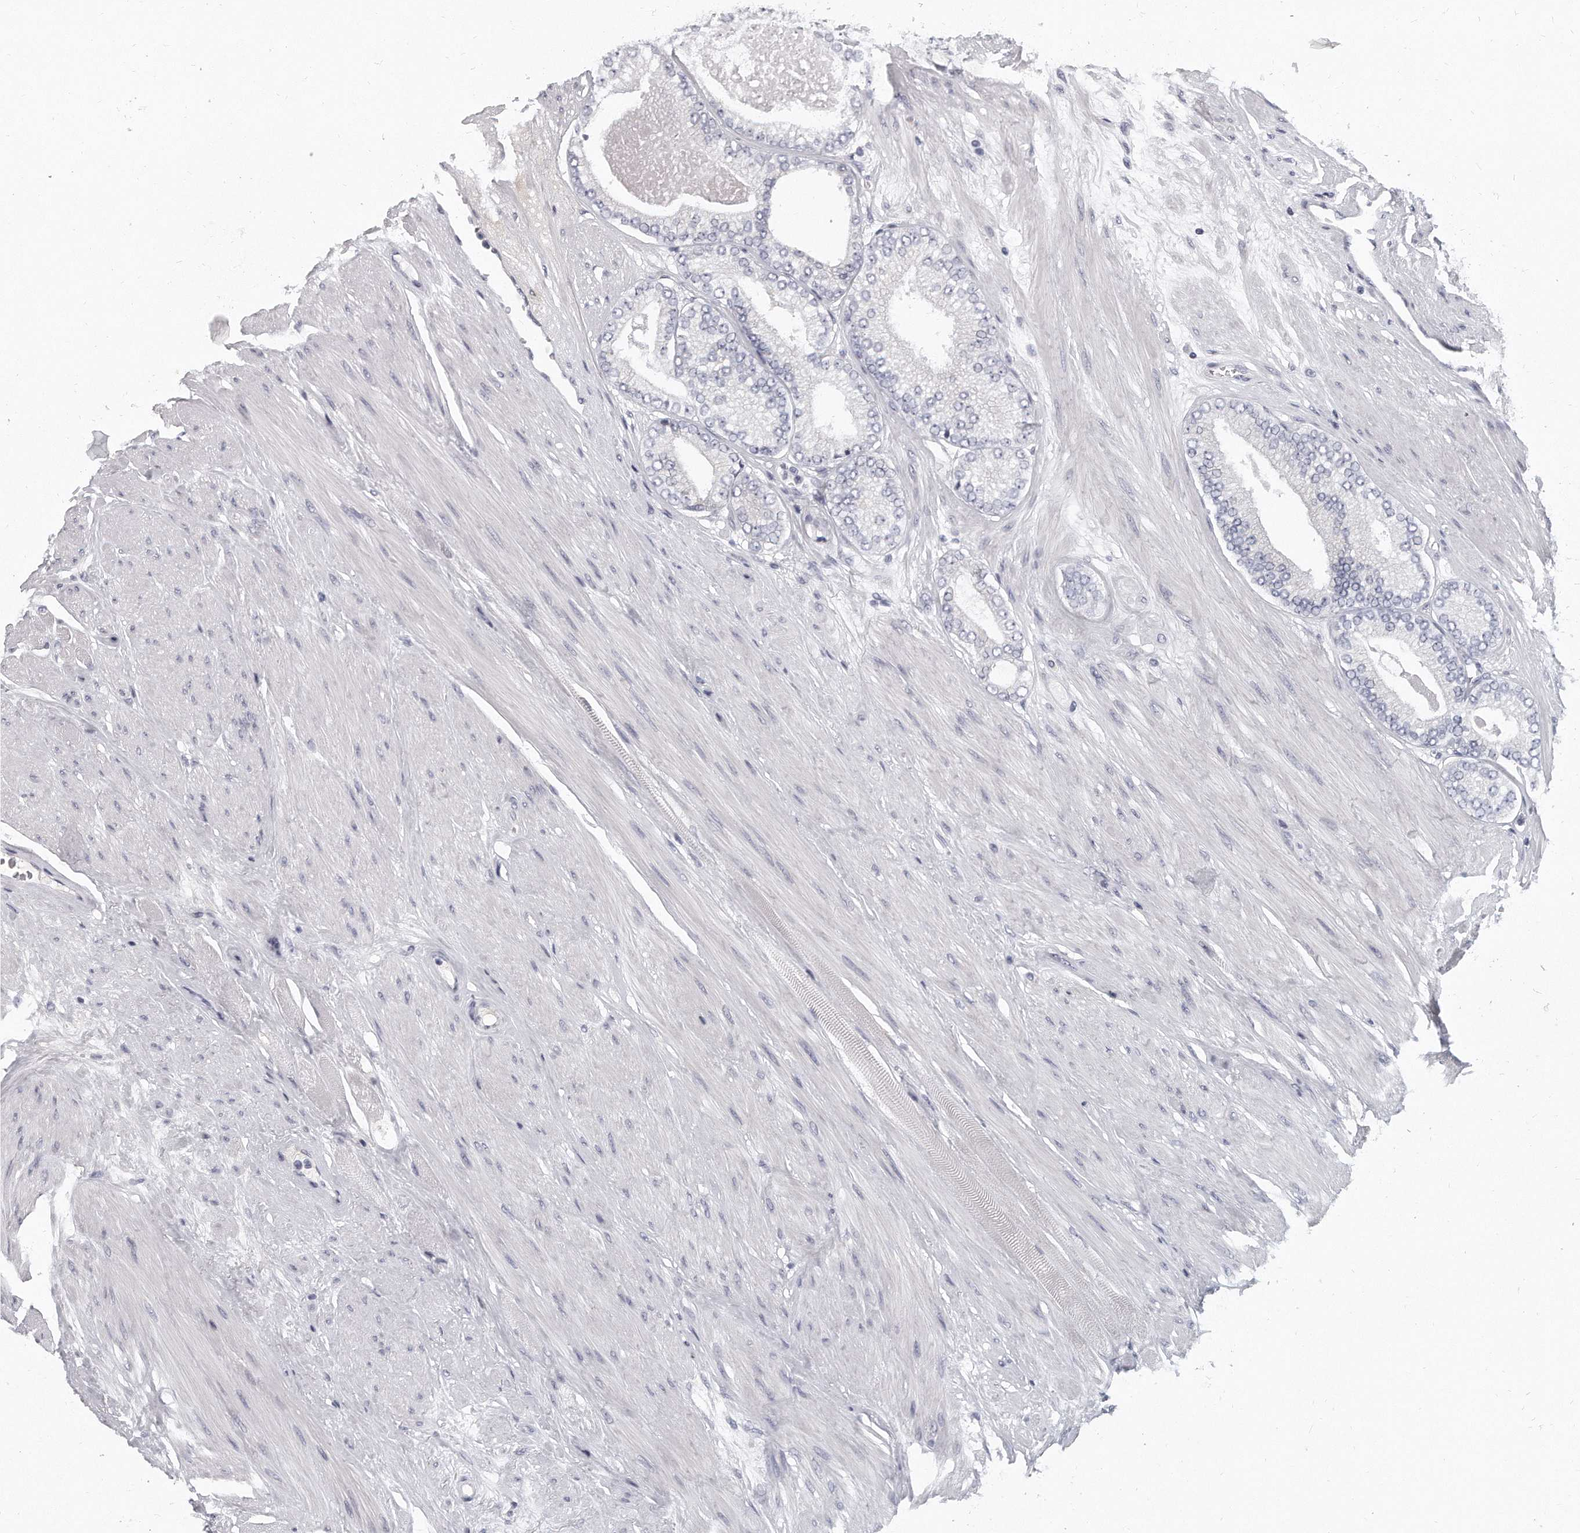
{"staining": {"intensity": "negative", "quantity": "none", "location": "none"}, "tissue": "prostate cancer", "cell_type": "Tumor cells", "image_type": "cancer", "snomed": [{"axis": "morphology", "description": "Adenocarcinoma, High grade"}, {"axis": "topography", "description": "Prostate"}], "caption": "A histopathology image of human prostate cancer is negative for staining in tumor cells.", "gene": "PLEKHA6", "patient": {"sex": "male", "age": 61}}